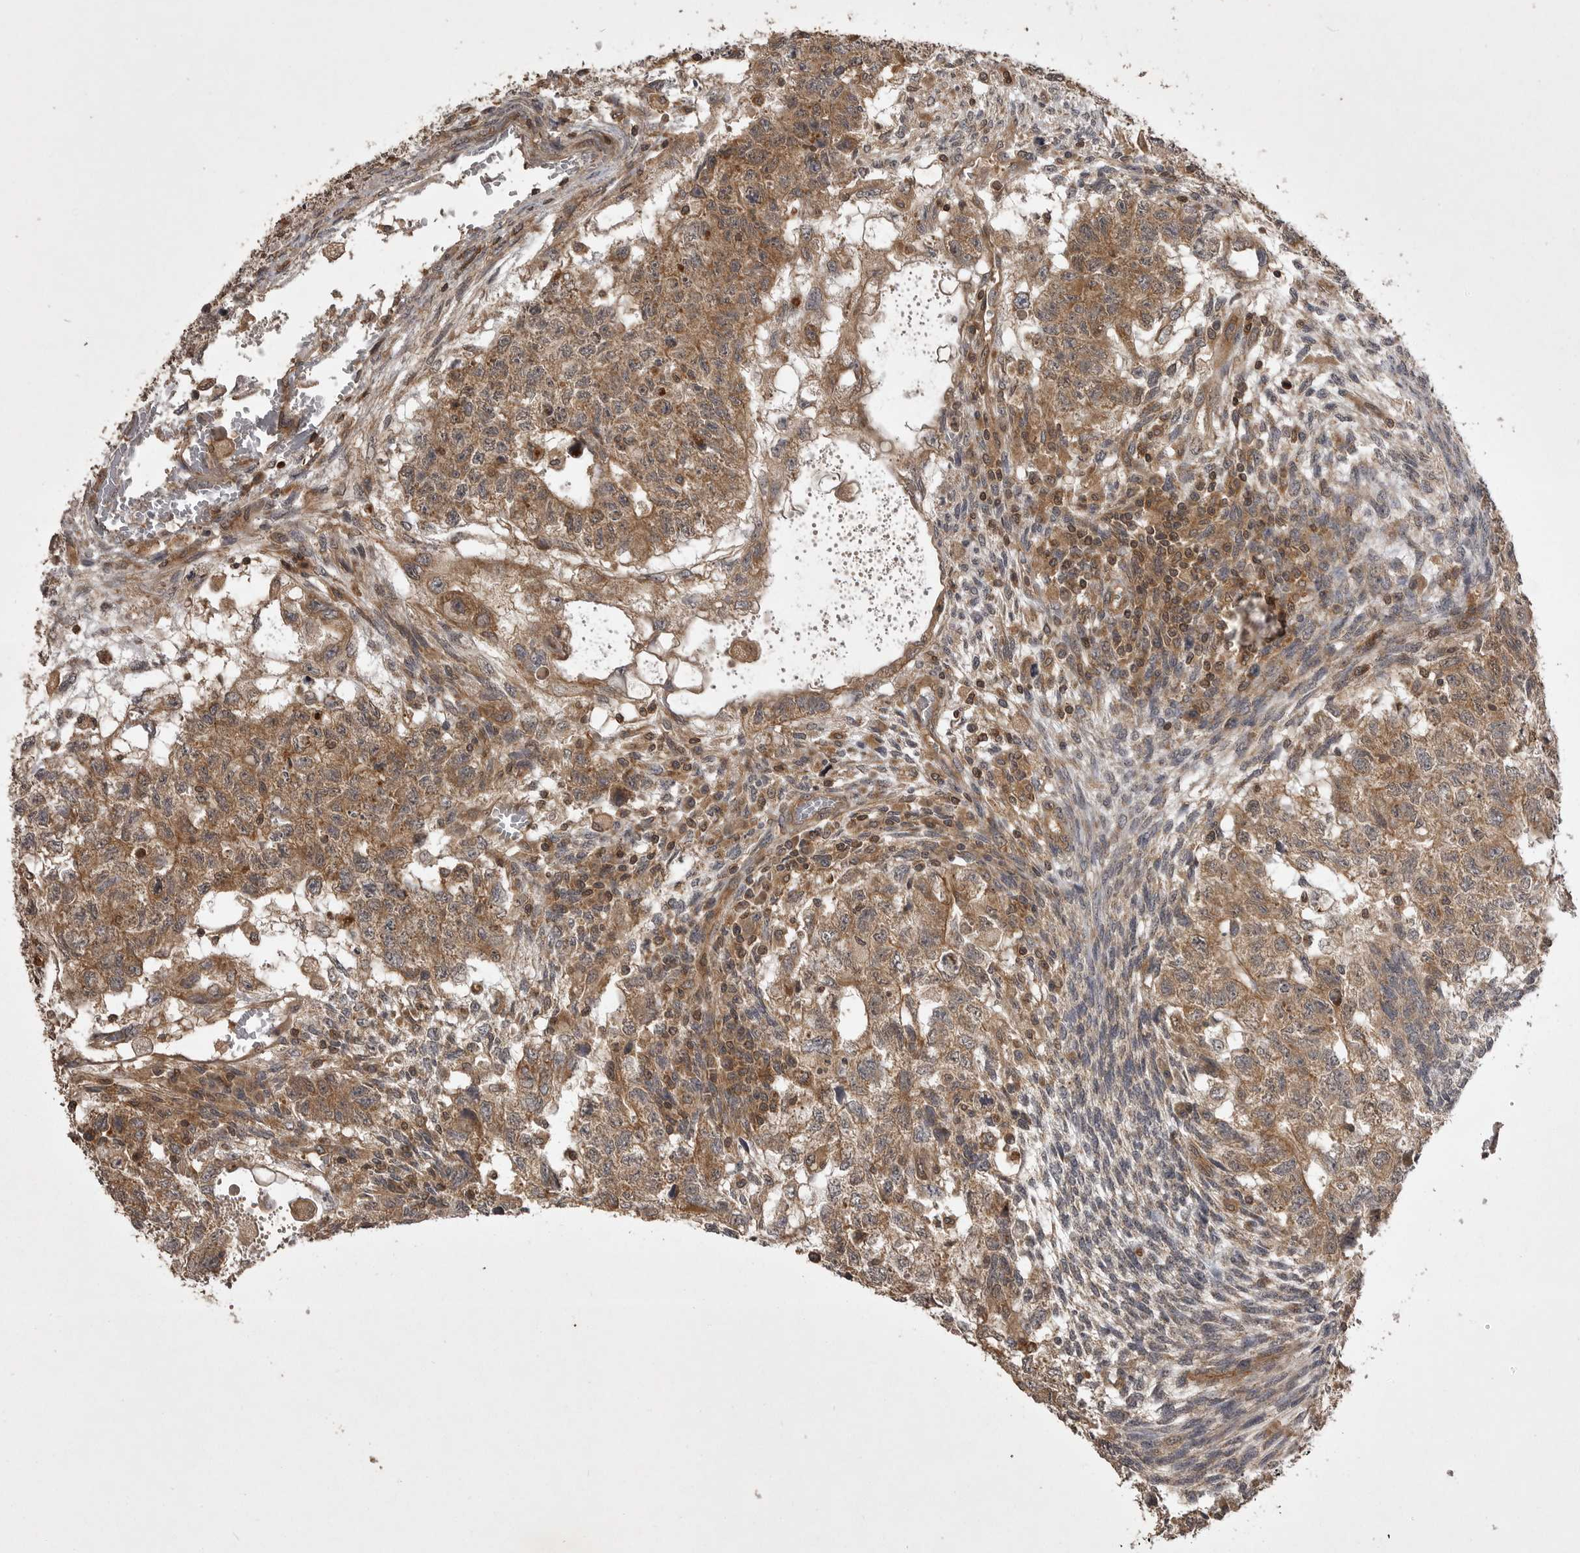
{"staining": {"intensity": "moderate", "quantity": ">75%", "location": "cytoplasmic/membranous"}, "tissue": "testis cancer", "cell_type": "Tumor cells", "image_type": "cancer", "snomed": [{"axis": "morphology", "description": "Normal tissue, NOS"}, {"axis": "morphology", "description": "Carcinoma, Embryonal, NOS"}, {"axis": "topography", "description": "Testis"}], "caption": "Protein staining of testis embryonal carcinoma tissue displays moderate cytoplasmic/membranous expression in approximately >75% of tumor cells.", "gene": "STK24", "patient": {"sex": "male", "age": 36}}